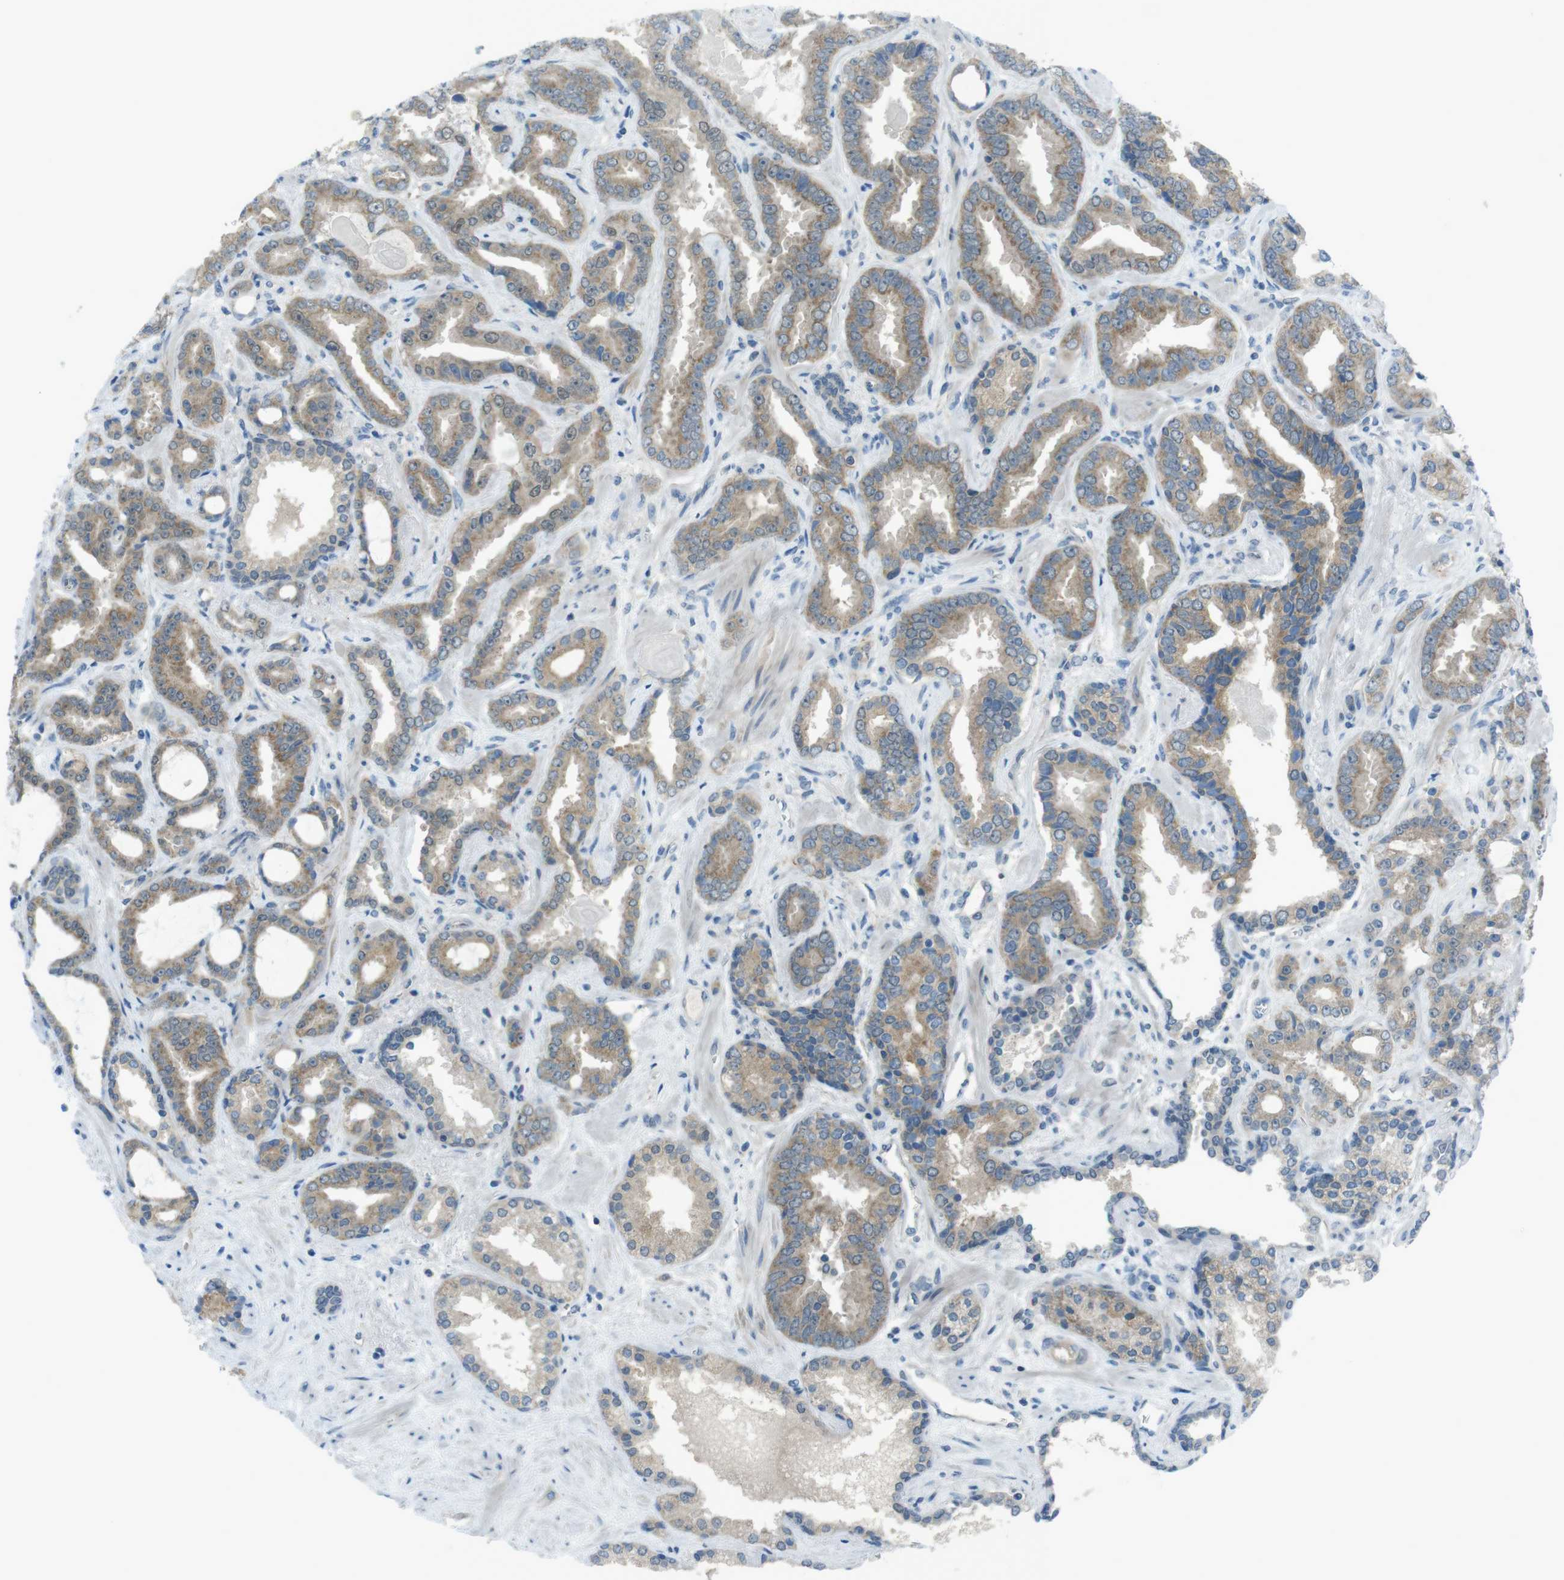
{"staining": {"intensity": "moderate", "quantity": ">75%", "location": "cytoplasmic/membranous"}, "tissue": "prostate cancer", "cell_type": "Tumor cells", "image_type": "cancer", "snomed": [{"axis": "morphology", "description": "Adenocarcinoma, Low grade"}, {"axis": "topography", "description": "Prostate"}], "caption": "Adenocarcinoma (low-grade) (prostate) stained for a protein (brown) reveals moderate cytoplasmic/membranous positive staining in approximately >75% of tumor cells.", "gene": "ZDHHC20", "patient": {"sex": "male", "age": 60}}